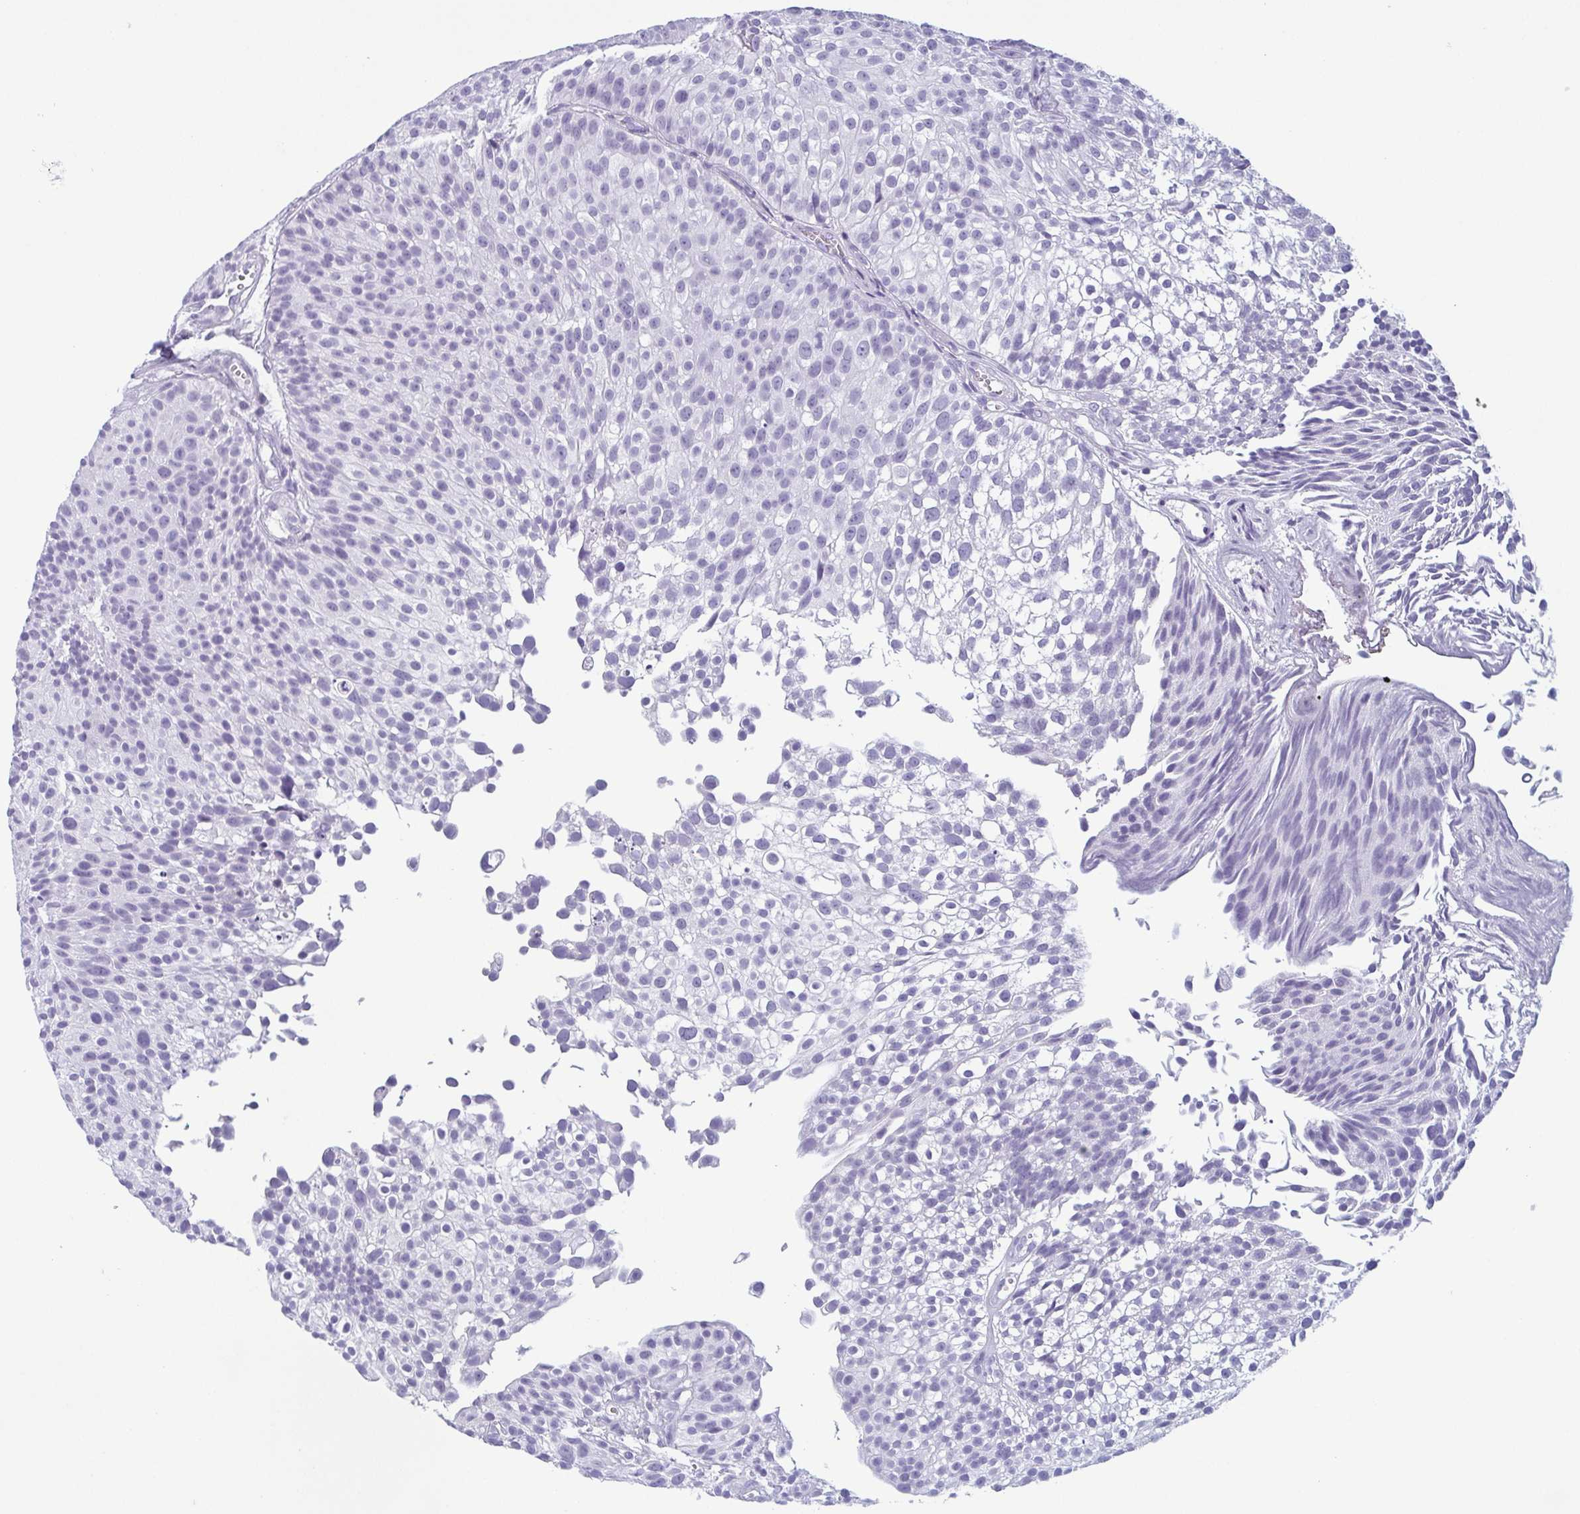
{"staining": {"intensity": "negative", "quantity": "none", "location": "none"}, "tissue": "urothelial cancer", "cell_type": "Tumor cells", "image_type": "cancer", "snomed": [{"axis": "morphology", "description": "Urothelial carcinoma, Low grade"}, {"axis": "topography", "description": "Urinary bladder"}], "caption": "DAB immunohistochemical staining of low-grade urothelial carcinoma displays no significant staining in tumor cells.", "gene": "KRT78", "patient": {"sex": "male", "age": 70}}